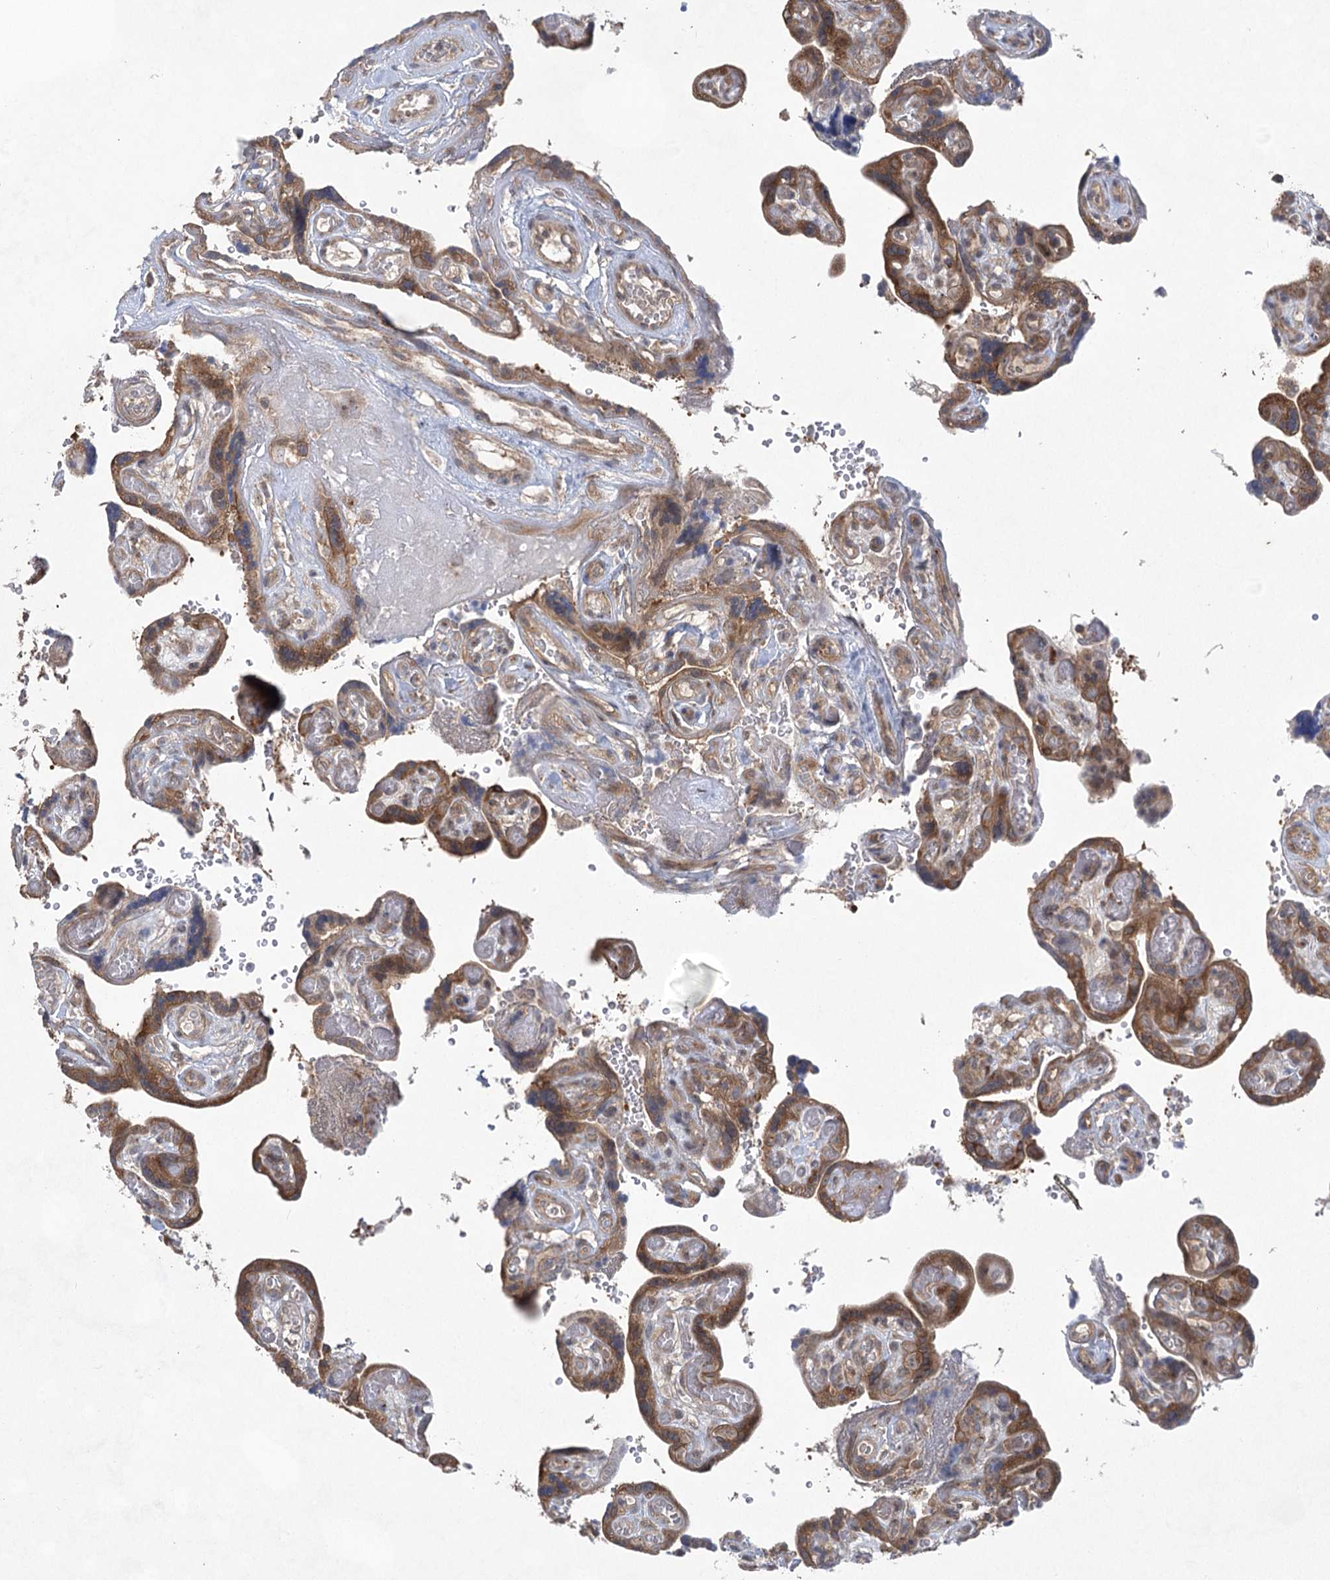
{"staining": {"intensity": "moderate", "quantity": ">75%", "location": "cytoplasmic/membranous"}, "tissue": "placenta", "cell_type": "Decidual cells", "image_type": "normal", "snomed": [{"axis": "morphology", "description": "Normal tissue, NOS"}, {"axis": "topography", "description": "Placenta"}], "caption": "Immunohistochemical staining of benign human placenta displays moderate cytoplasmic/membranous protein staining in approximately >75% of decidual cells. The staining was performed using DAB to visualize the protein expression in brown, while the nuclei were stained in blue with hematoxylin (Magnification: 20x).", "gene": "EIF3A", "patient": {"sex": "female", "age": 30}}